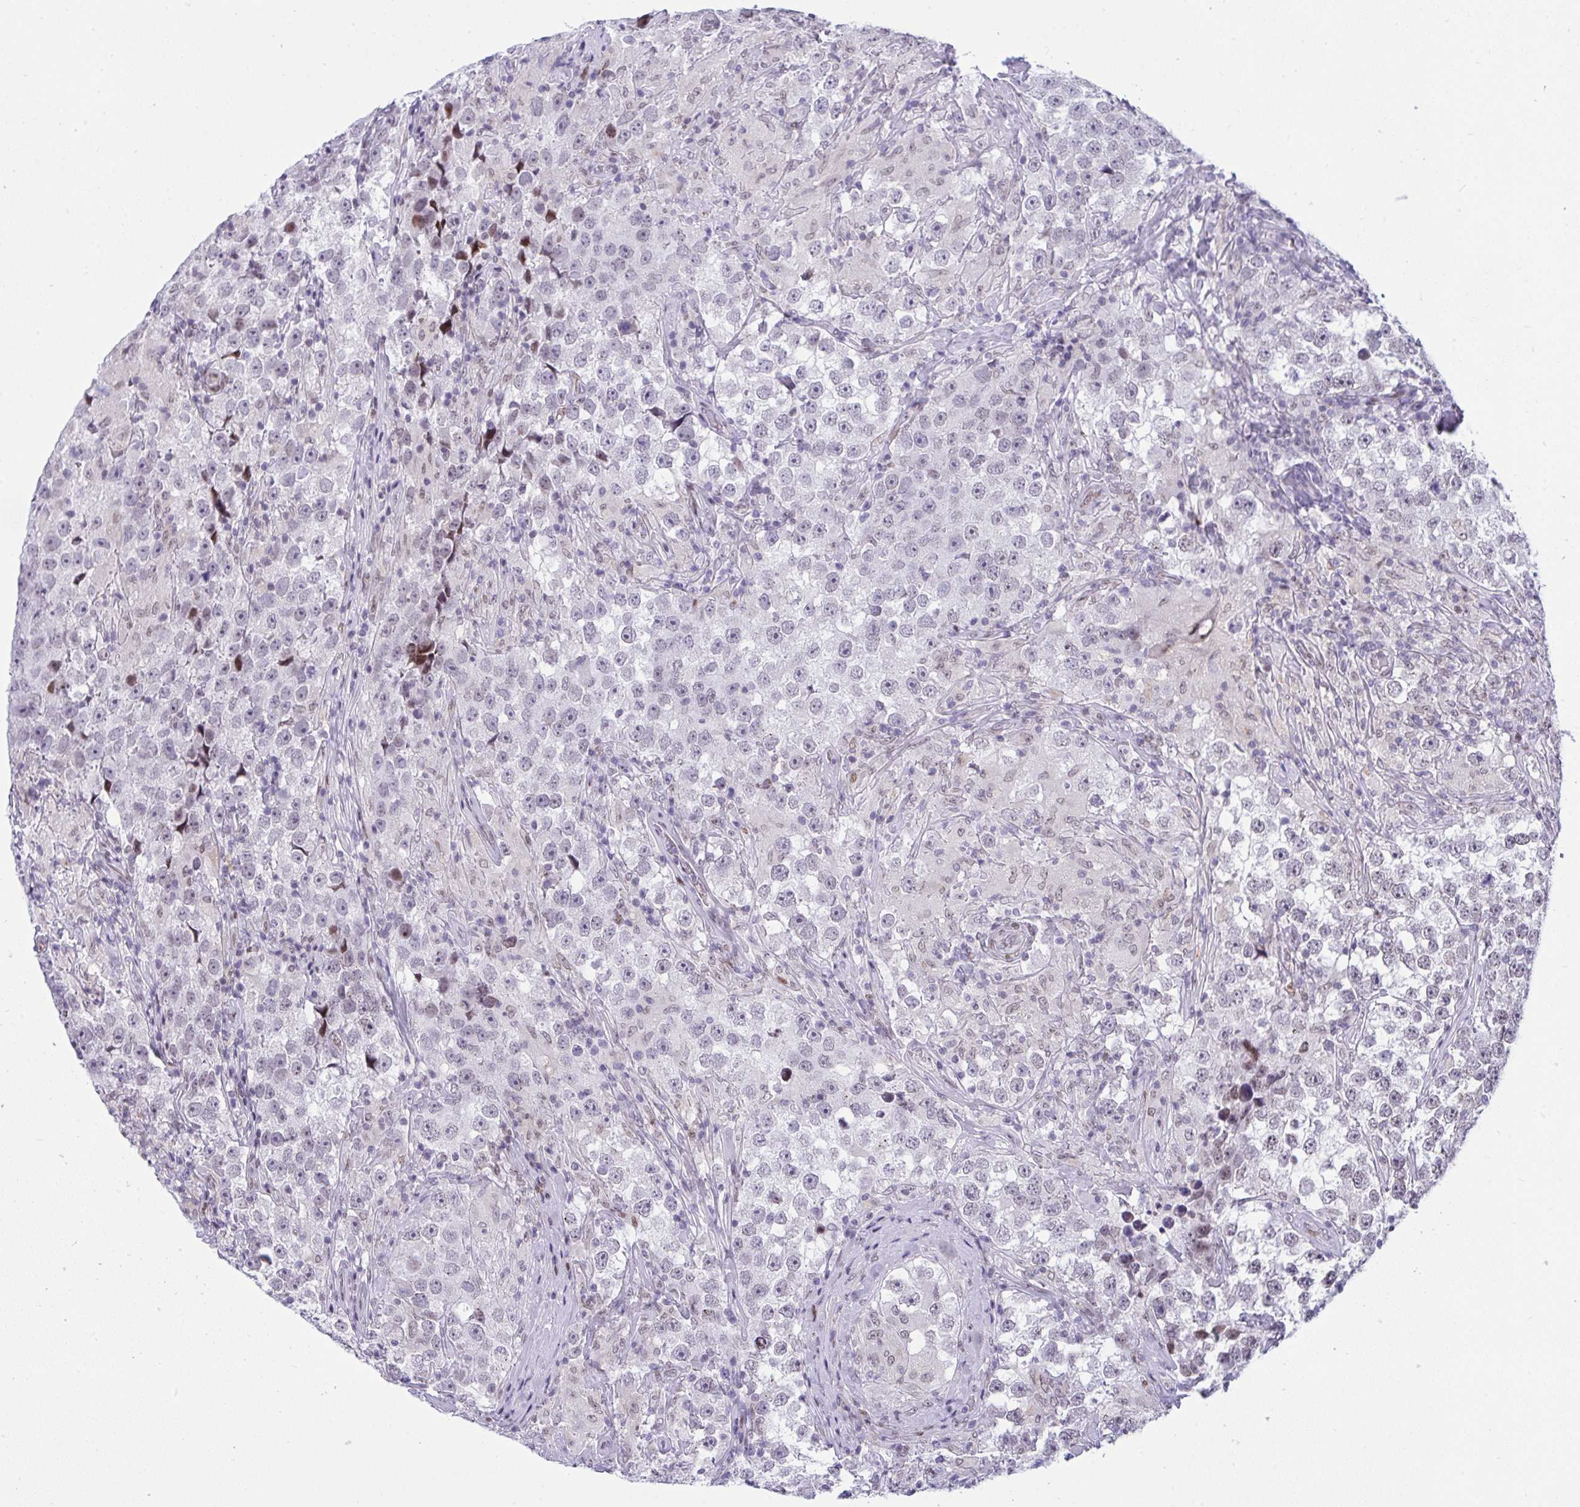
{"staining": {"intensity": "negative", "quantity": "none", "location": "none"}, "tissue": "testis cancer", "cell_type": "Tumor cells", "image_type": "cancer", "snomed": [{"axis": "morphology", "description": "Seminoma, NOS"}, {"axis": "topography", "description": "Testis"}], "caption": "IHC image of human testis cancer (seminoma) stained for a protein (brown), which reveals no expression in tumor cells.", "gene": "ZFHX3", "patient": {"sex": "male", "age": 46}}